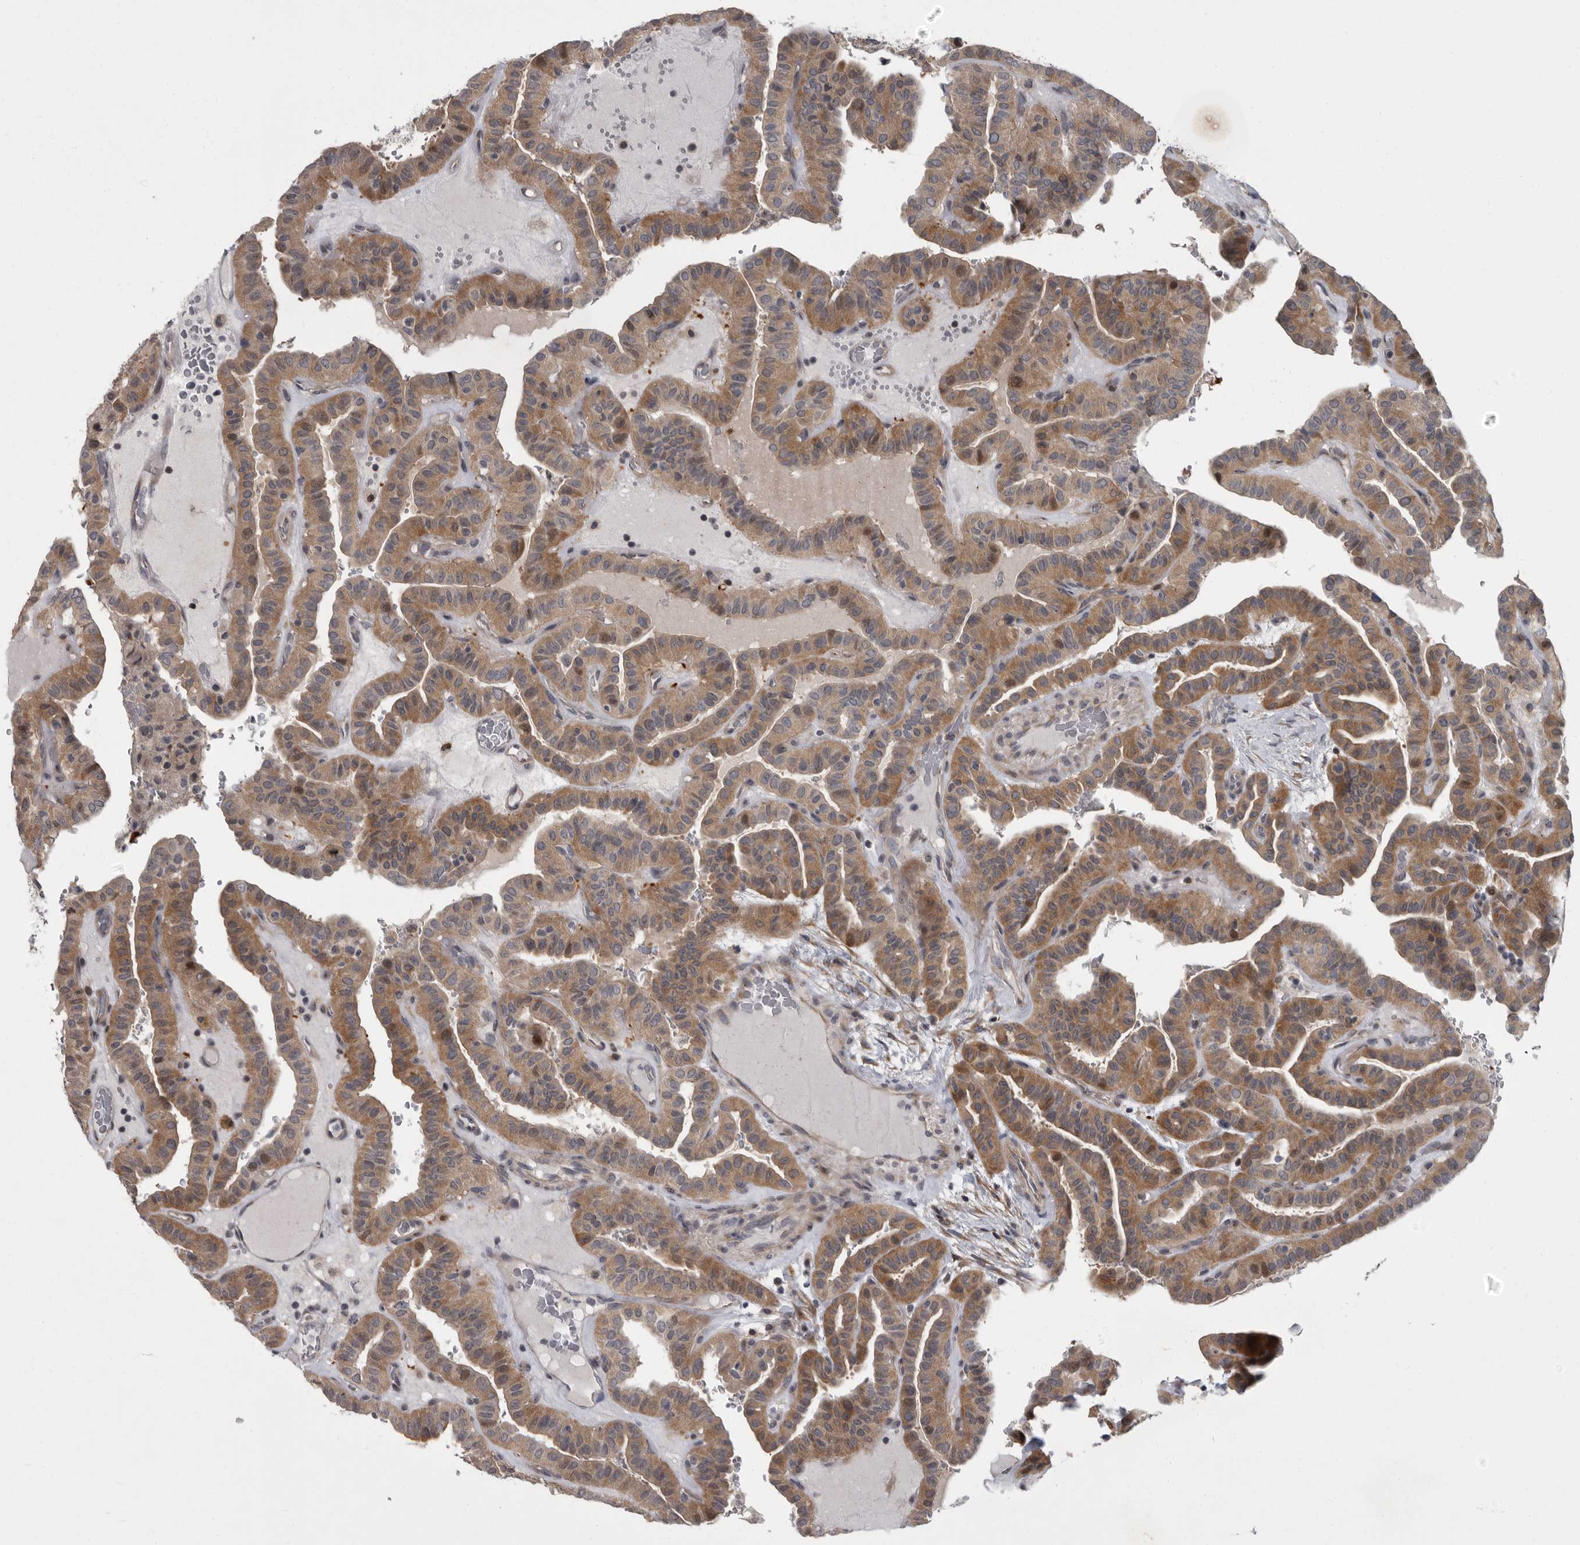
{"staining": {"intensity": "moderate", "quantity": ">75%", "location": "cytoplasmic/membranous"}, "tissue": "thyroid cancer", "cell_type": "Tumor cells", "image_type": "cancer", "snomed": [{"axis": "morphology", "description": "Papillary adenocarcinoma, NOS"}, {"axis": "topography", "description": "Thyroid gland"}], "caption": "This photomicrograph shows immunohistochemistry (IHC) staining of thyroid cancer (papillary adenocarcinoma), with medium moderate cytoplasmic/membranous positivity in about >75% of tumor cells.", "gene": "PDE7A", "patient": {"sex": "male", "age": 77}}